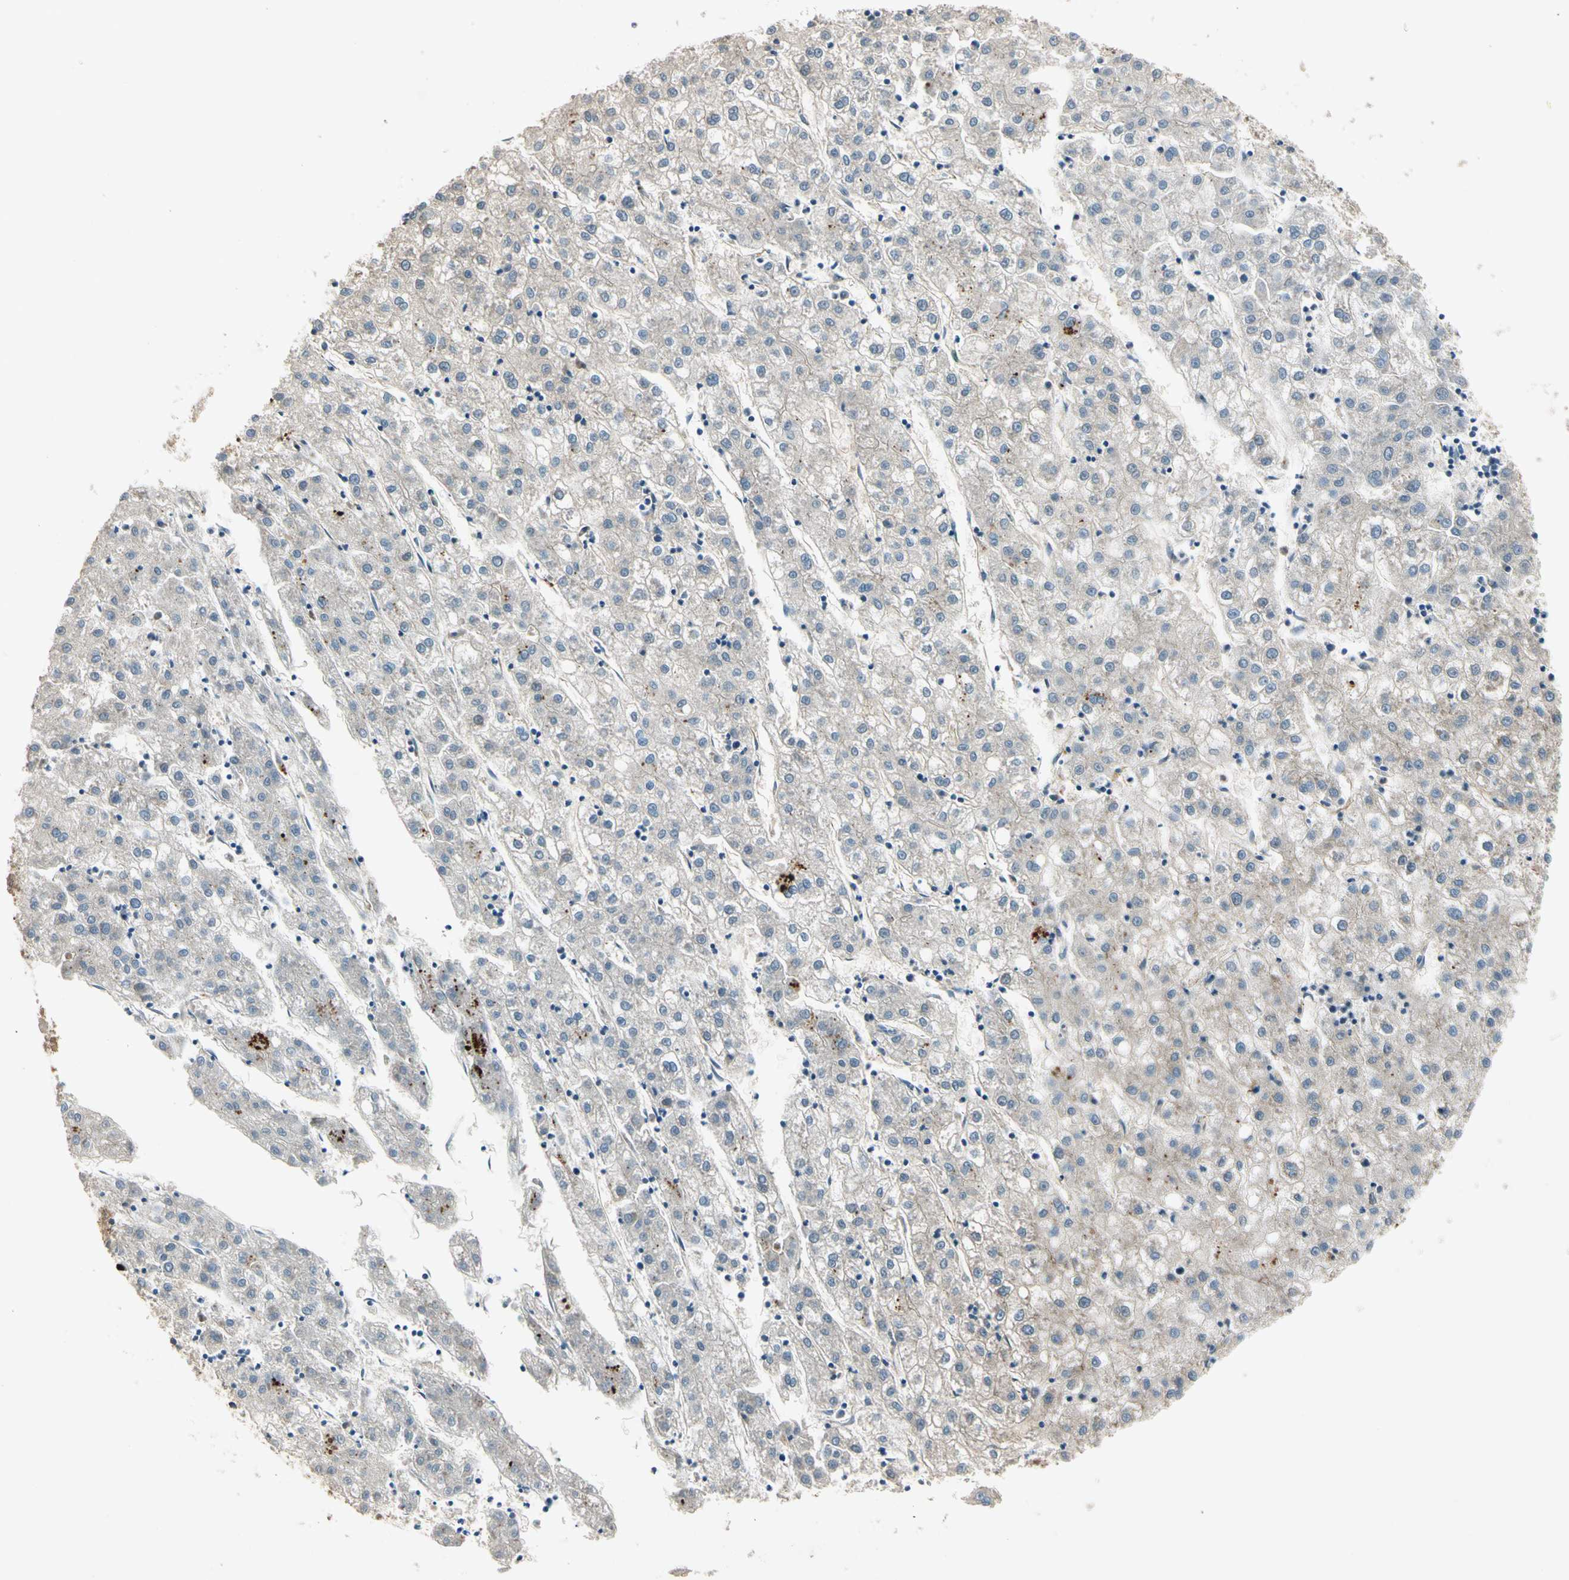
{"staining": {"intensity": "negative", "quantity": "none", "location": "none"}, "tissue": "liver cancer", "cell_type": "Tumor cells", "image_type": "cancer", "snomed": [{"axis": "morphology", "description": "Carcinoma, Hepatocellular, NOS"}, {"axis": "topography", "description": "Liver"}], "caption": "Immunohistochemical staining of liver cancer (hepatocellular carcinoma) displays no significant staining in tumor cells. The staining was performed using DAB (3,3'-diaminobenzidine) to visualize the protein expression in brown, while the nuclei were stained in blue with hematoxylin (Magnification: 20x).", "gene": "ROCK2", "patient": {"sex": "male", "age": 72}}